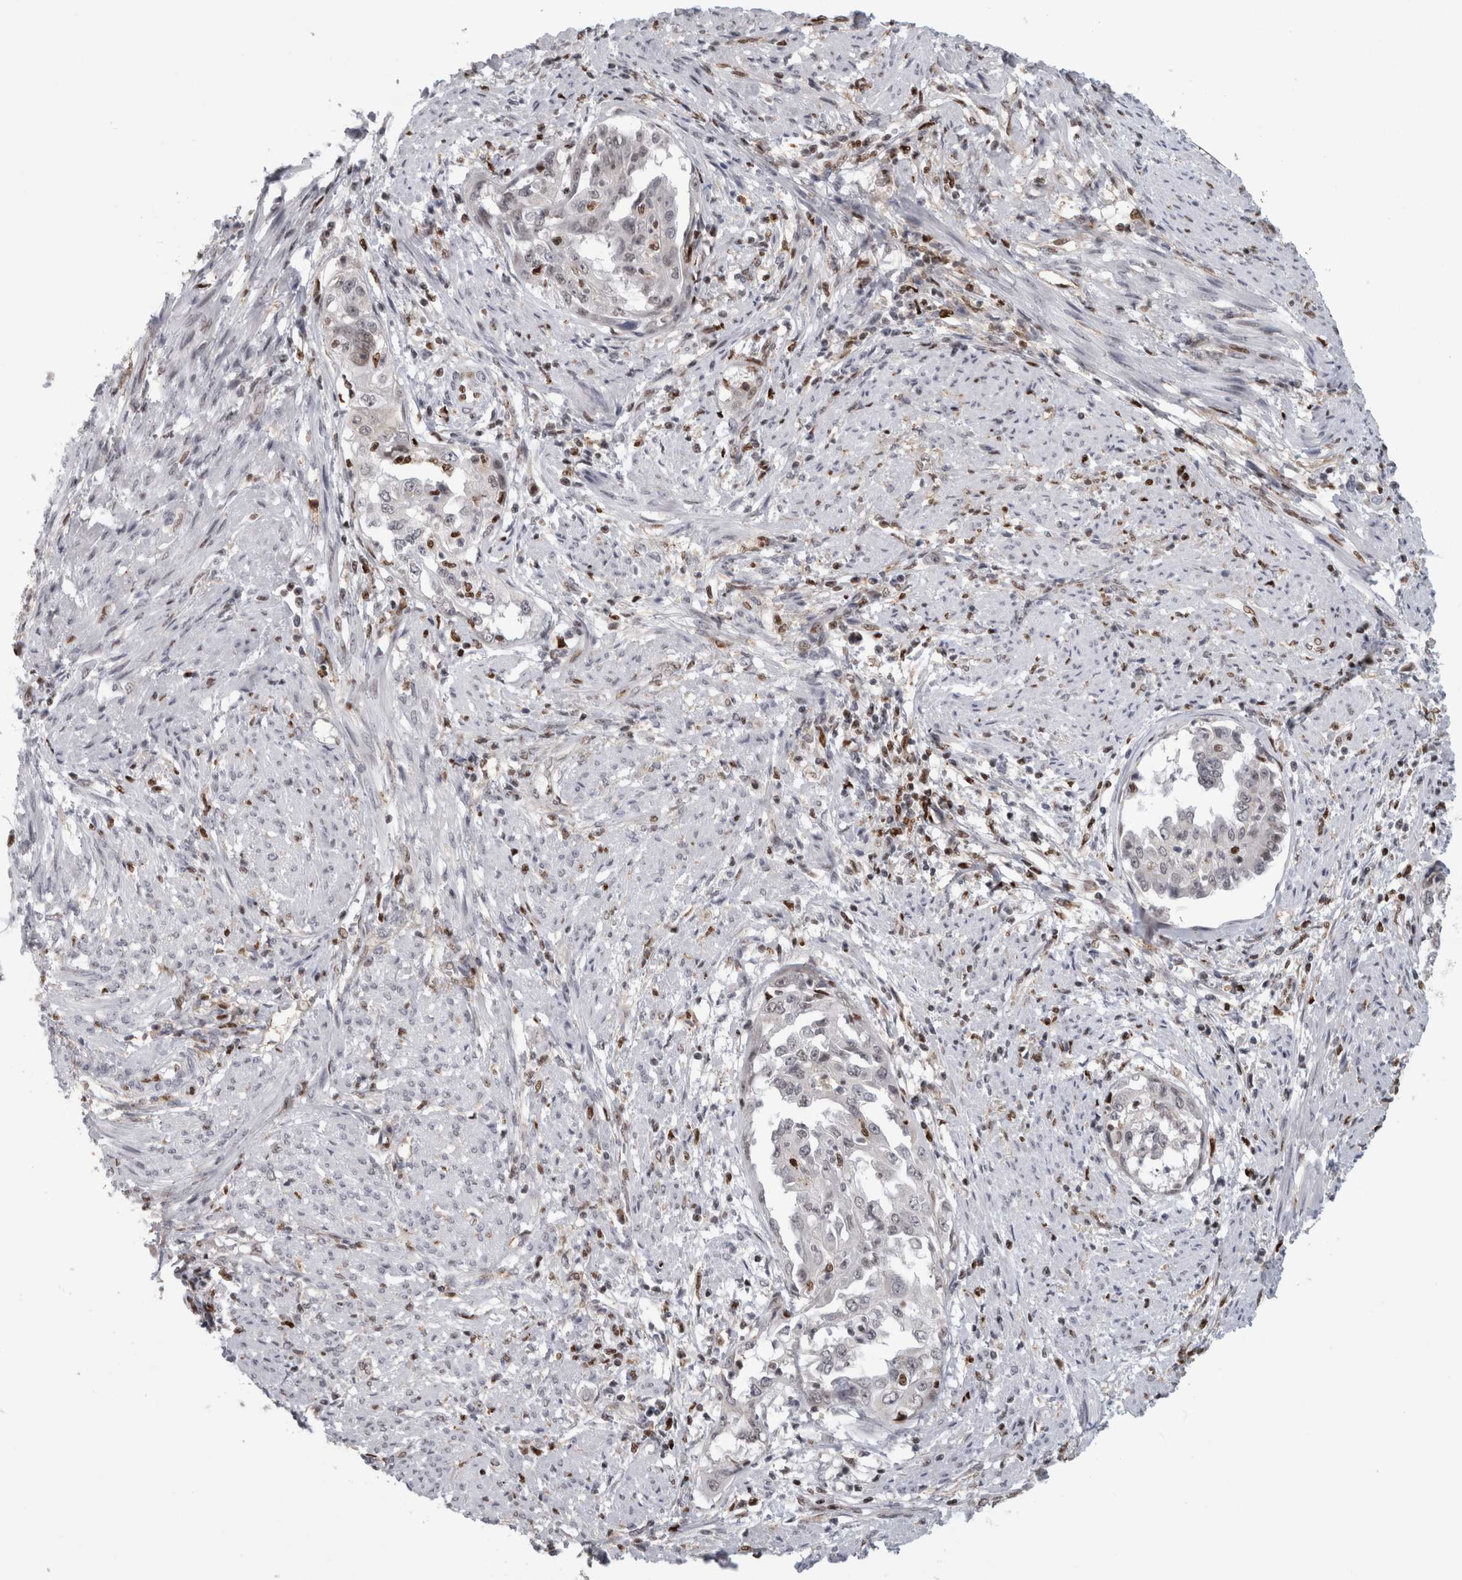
{"staining": {"intensity": "negative", "quantity": "none", "location": "none"}, "tissue": "endometrial cancer", "cell_type": "Tumor cells", "image_type": "cancer", "snomed": [{"axis": "morphology", "description": "Adenocarcinoma, NOS"}, {"axis": "topography", "description": "Endometrium"}], "caption": "Micrograph shows no protein staining in tumor cells of endometrial cancer (adenocarcinoma) tissue.", "gene": "SRARP", "patient": {"sex": "female", "age": 85}}